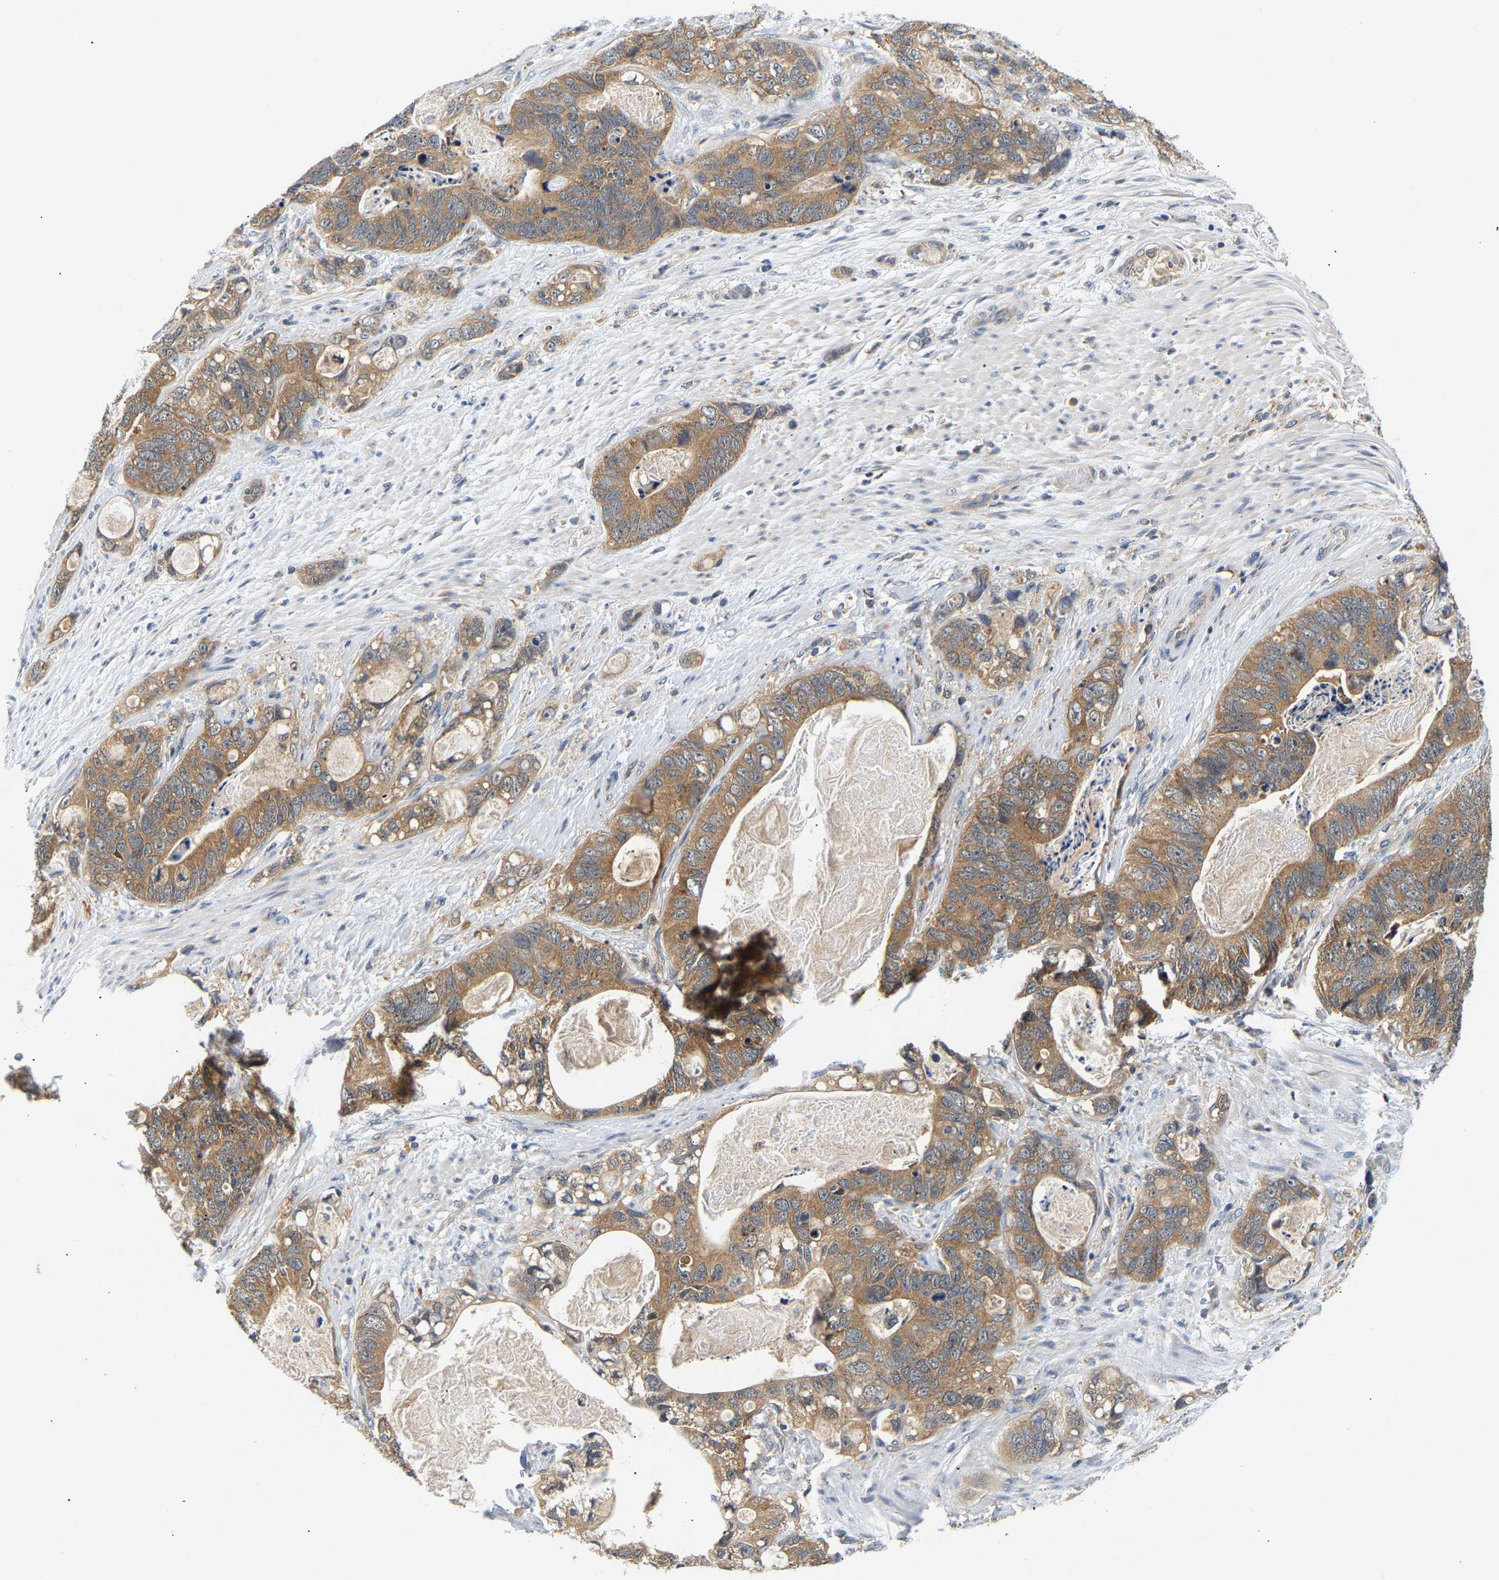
{"staining": {"intensity": "moderate", "quantity": ">75%", "location": "cytoplasmic/membranous"}, "tissue": "stomach cancer", "cell_type": "Tumor cells", "image_type": "cancer", "snomed": [{"axis": "morphology", "description": "Normal tissue, NOS"}, {"axis": "morphology", "description": "Adenocarcinoma, NOS"}, {"axis": "topography", "description": "Stomach"}], "caption": "A medium amount of moderate cytoplasmic/membranous expression is present in approximately >75% of tumor cells in stomach adenocarcinoma tissue.", "gene": "PPID", "patient": {"sex": "female", "age": 89}}